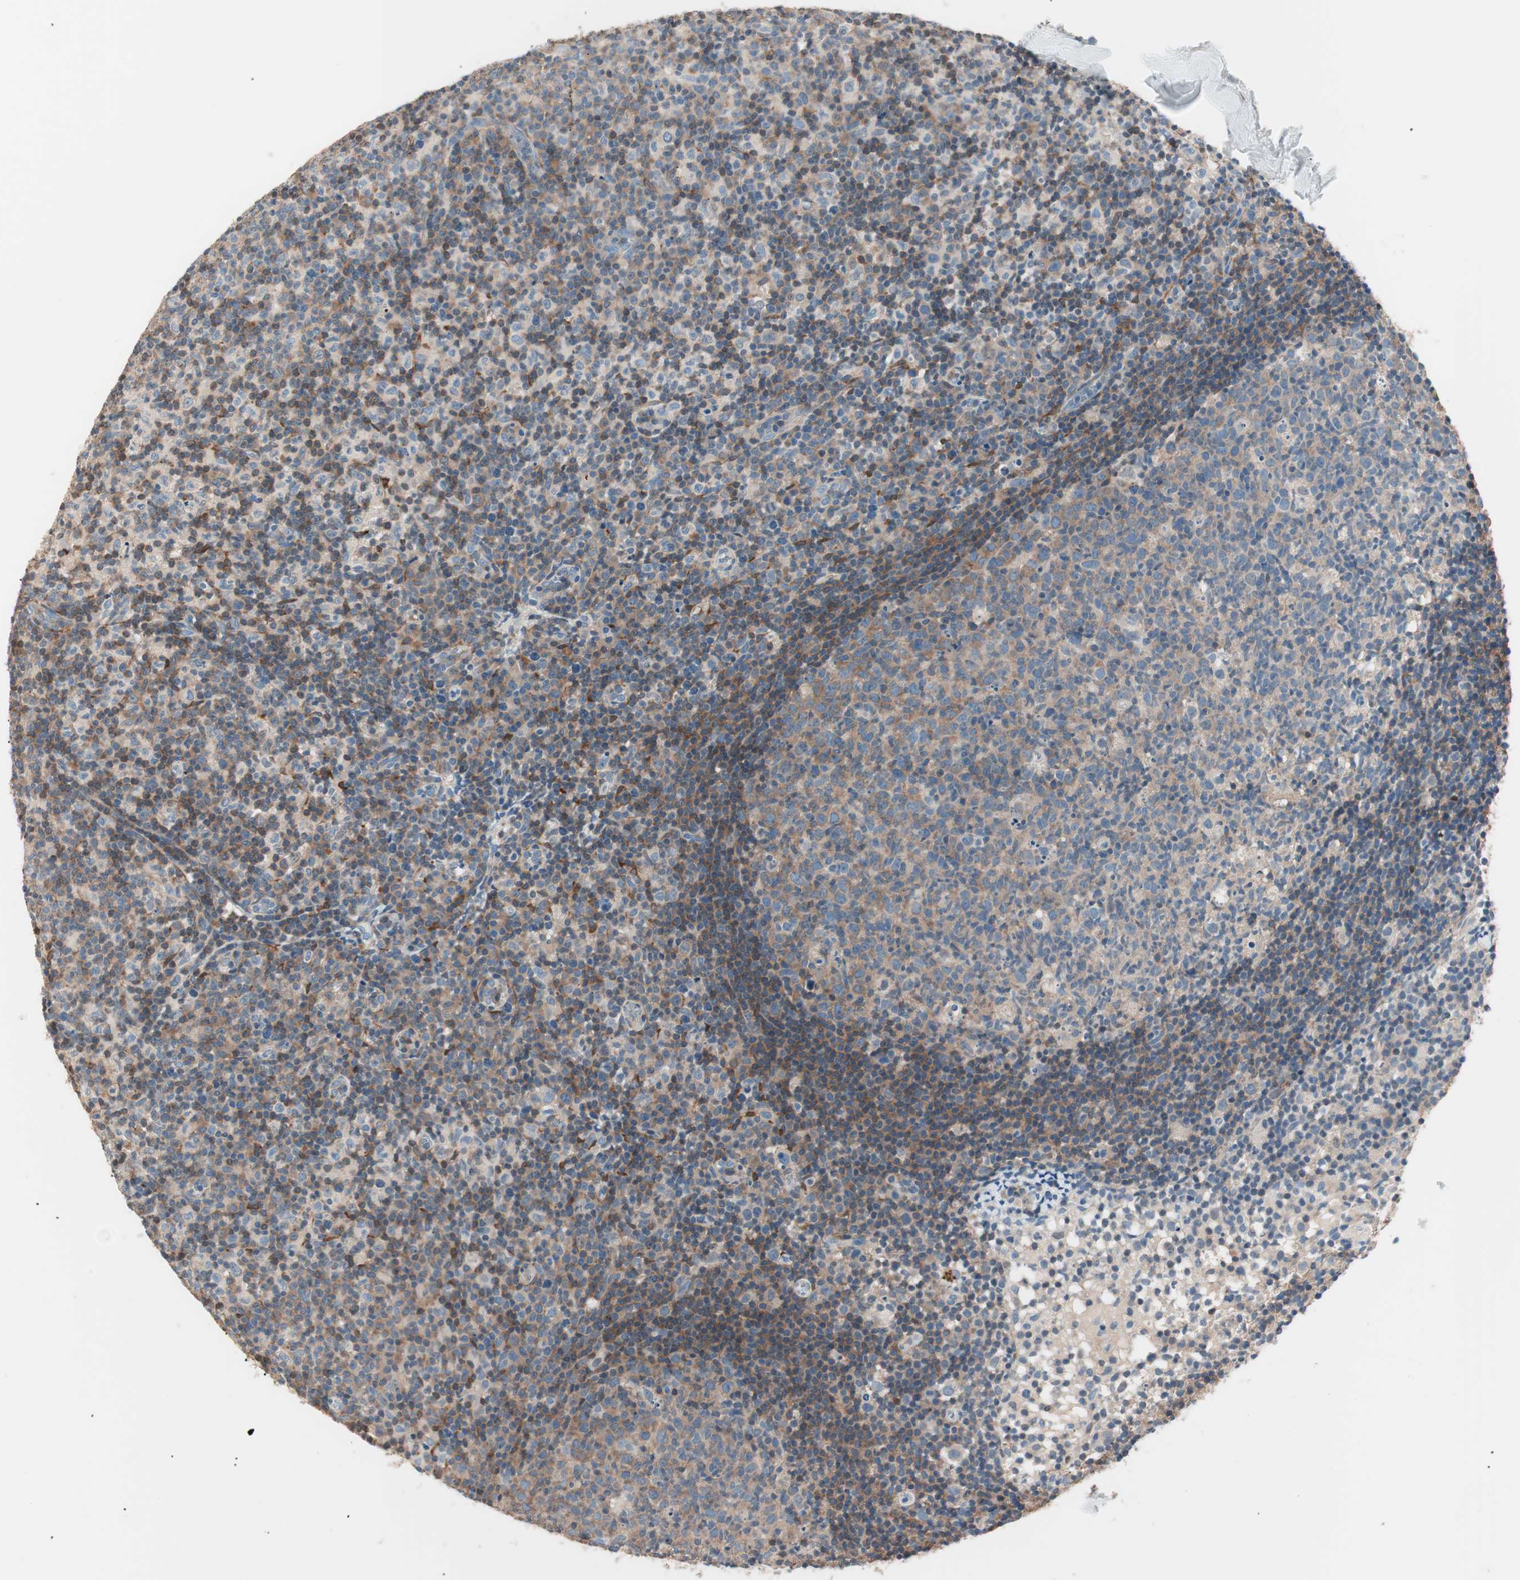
{"staining": {"intensity": "moderate", "quantity": "25%-75%", "location": "cytoplasmic/membranous"}, "tissue": "lymph node", "cell_type": "Germinal center cells", "image_type": "normal", "snomed": [{"axis": "morphology", "description": "Normal tissue, NOS"}, {"axis": "morphology", "description": "Inflammation, NOS"}, {"axis": "topography", "description": "Lymph node"}], "caption": "Unremarkable lymph node displays moderate cytoplasmic/membranous positivity in about 25%-75% of germinal center cells, visualized by immunohistochemistry. The protein is stained brown, and the nuclei are stained in blue (DAB IHC with brightfield microscopy, high magnification).", "gene": "RAD54B", "patient": {"sex": "male", "age": 55}}